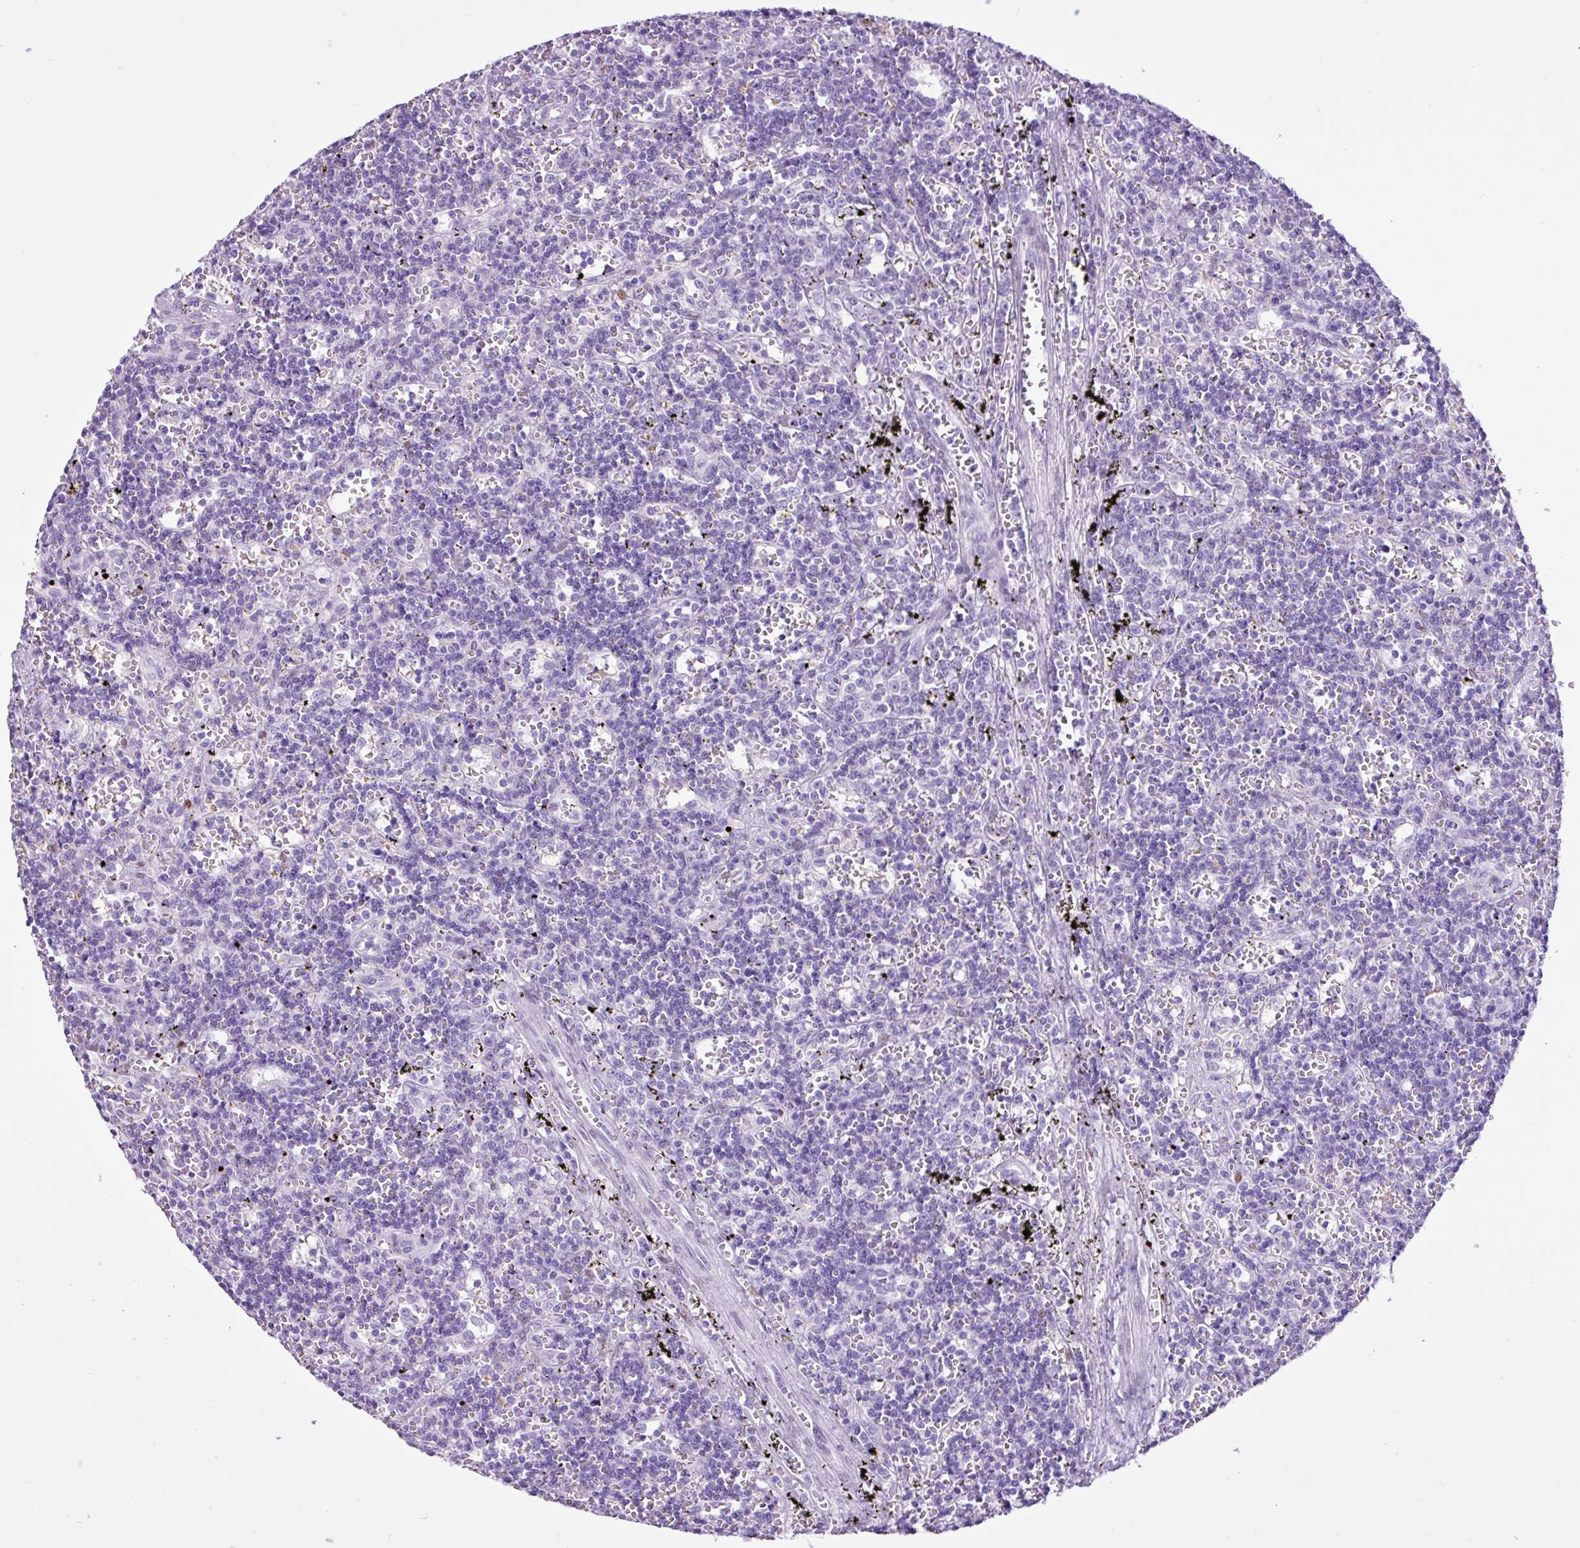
{"staining": {"intensity": "negative", "quantity": "none", "location": "none"}, "tissue": "lymphoma", "cell_type": "Tumor cells", "image_type": "cancer", "snomed": [{"axis": "morphology", "description": "Malignant lymphoma, non-Hodgkin's type, Low grade"}, {"axis": "topography", "description": "Spleen"}], "caption": "The IHC image has no significant expression in tumor cells of malignant lymphoma, non-Hodgkin's type (low-grade) tissue.", "gene": "PGR", "patient": {"sex": "male", "age": 60}}